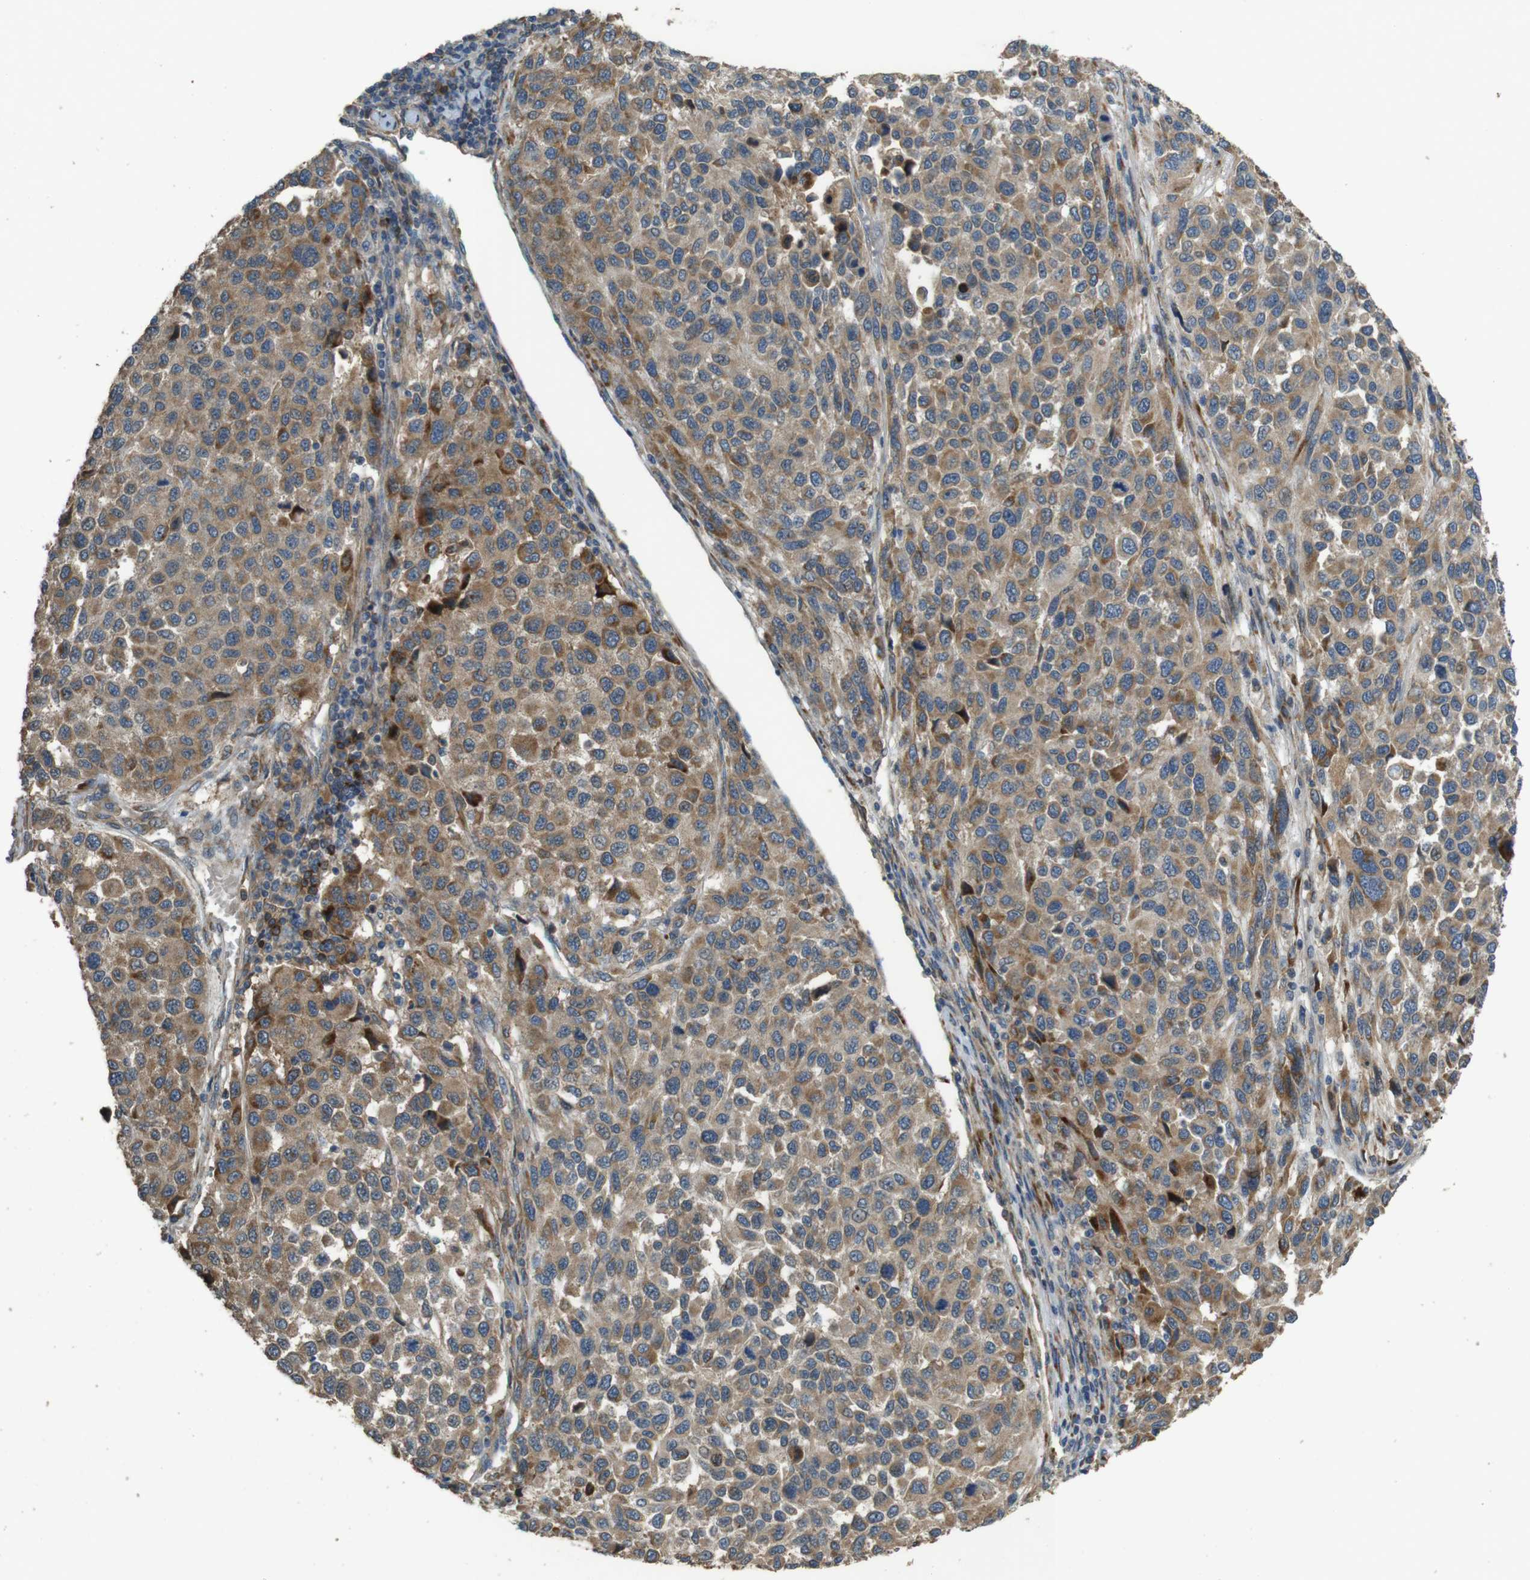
{"staining": {"intensity": "moderate", "quantity": ">75%", "location": "cytoplasmic/membranous"}, "tissue": "melanoma", "cell_type": "Tumor cells", "image_type": "cancer", "snomed": [{"axis": "morphology", "description": "Malignant melanoma, Metastatic site"}, {"axis": "topography", "description": "Lymph node"}], "caption": "The histopathology image reveals a brown stain indicating the presence of a protein in the cytoplasmic/membranous of tumor cells in melanoma.", "gene": "ARHGAP24", "patient": {"sex": "male", "age": 61}}